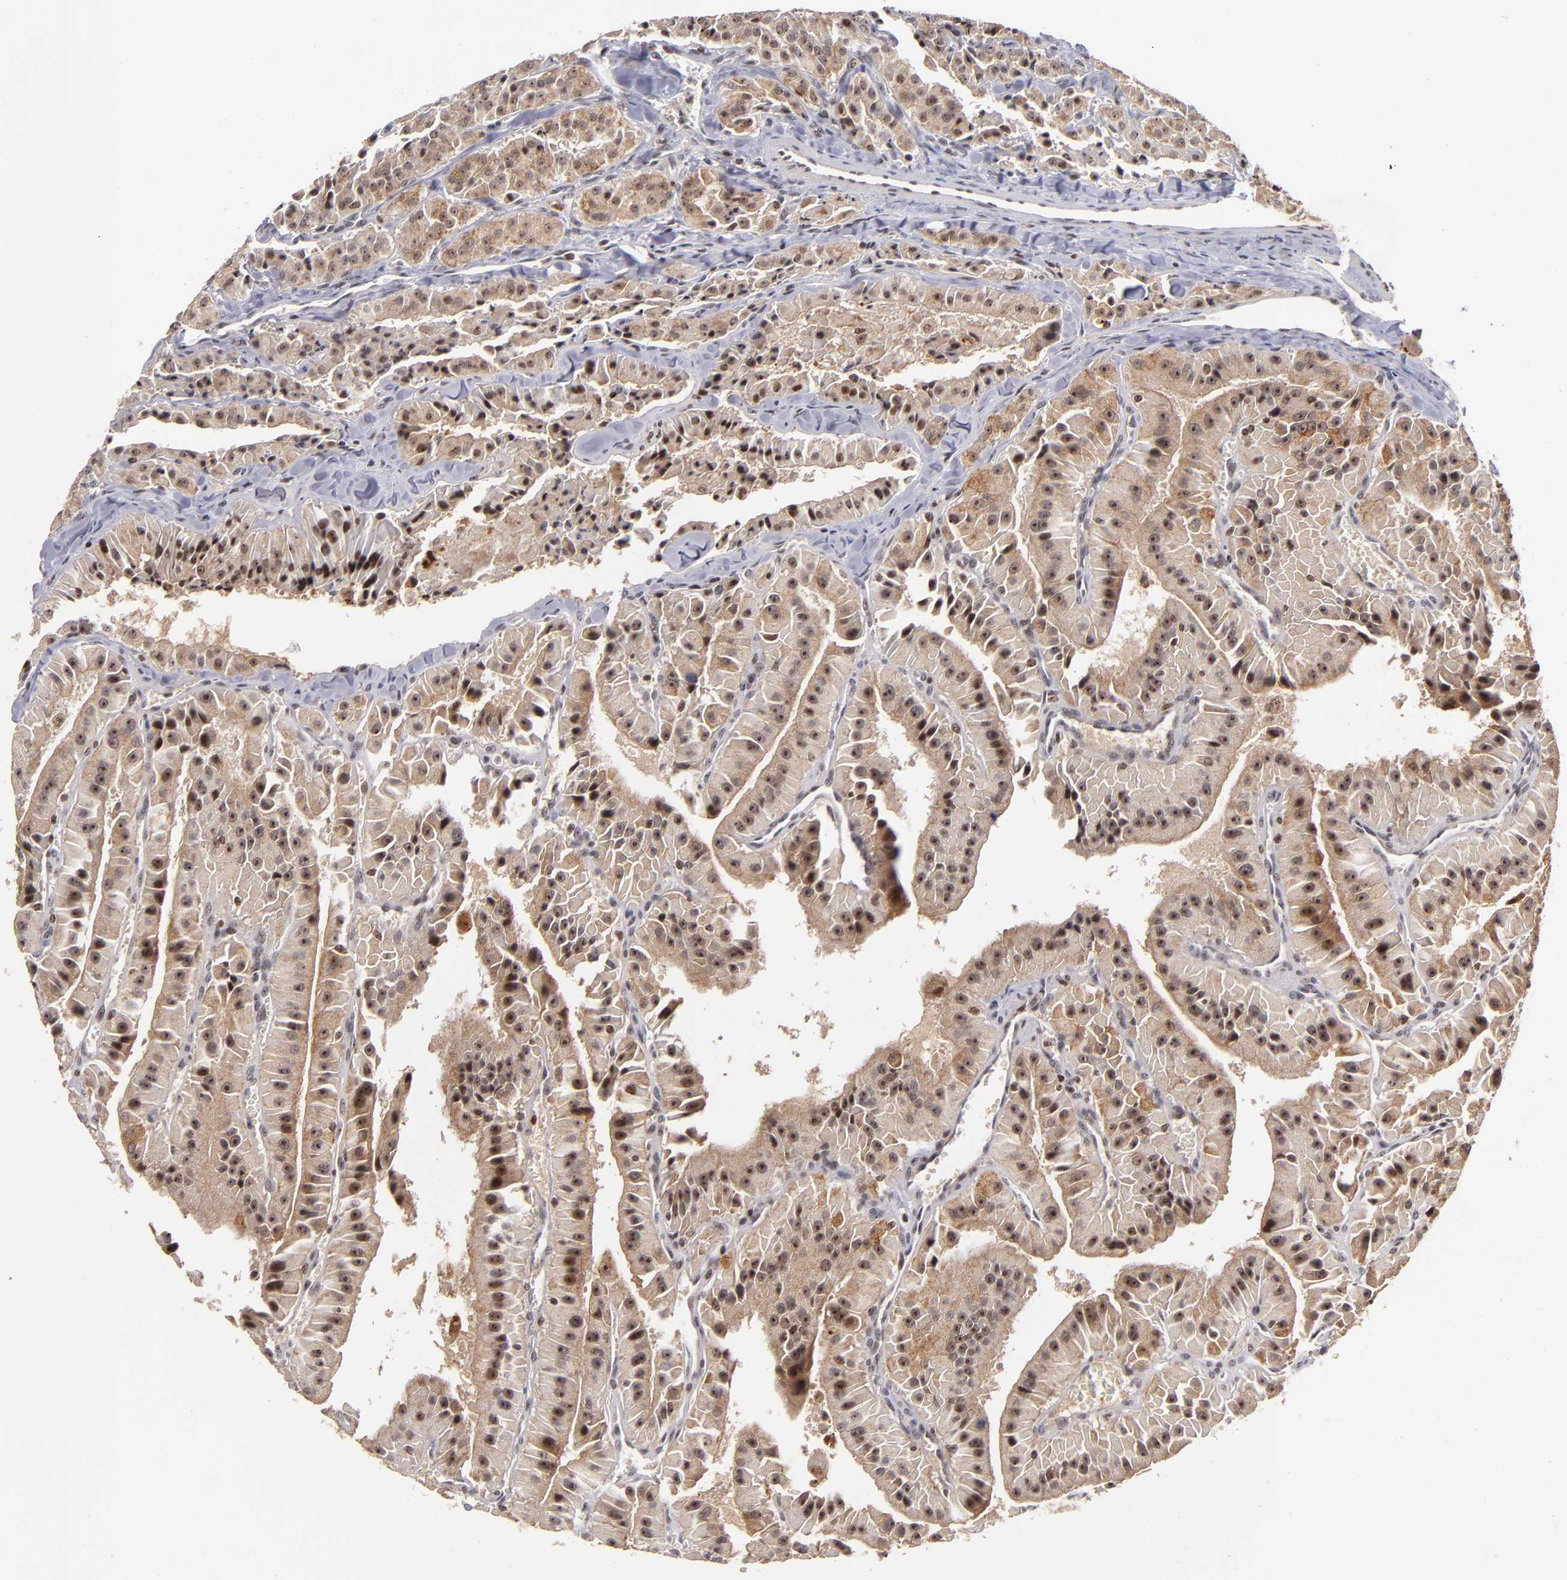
{"staining": {"intensity": "moderate", "quantity": ">75%", "location": "cytoplasmic/membranous,nuclear"}, "tissue": "thyroid cancer", "cell_type": "Tumor cells", "image_type": "cancer", "snomed": [{"axis": "morphology", "description": "Carcinoma, NOS"}, {"axis": "topography", "description": "Thyroid gland"}], "caption": "Human thyroid cancer (carcinoma) stained with a brown dye shows moderate cytoplasmic/membranous and nuclear positive staining in approximately >75% of tumor cells.", "gene": "PCNX4", "patient": {"sex": "male", "age": 76}}